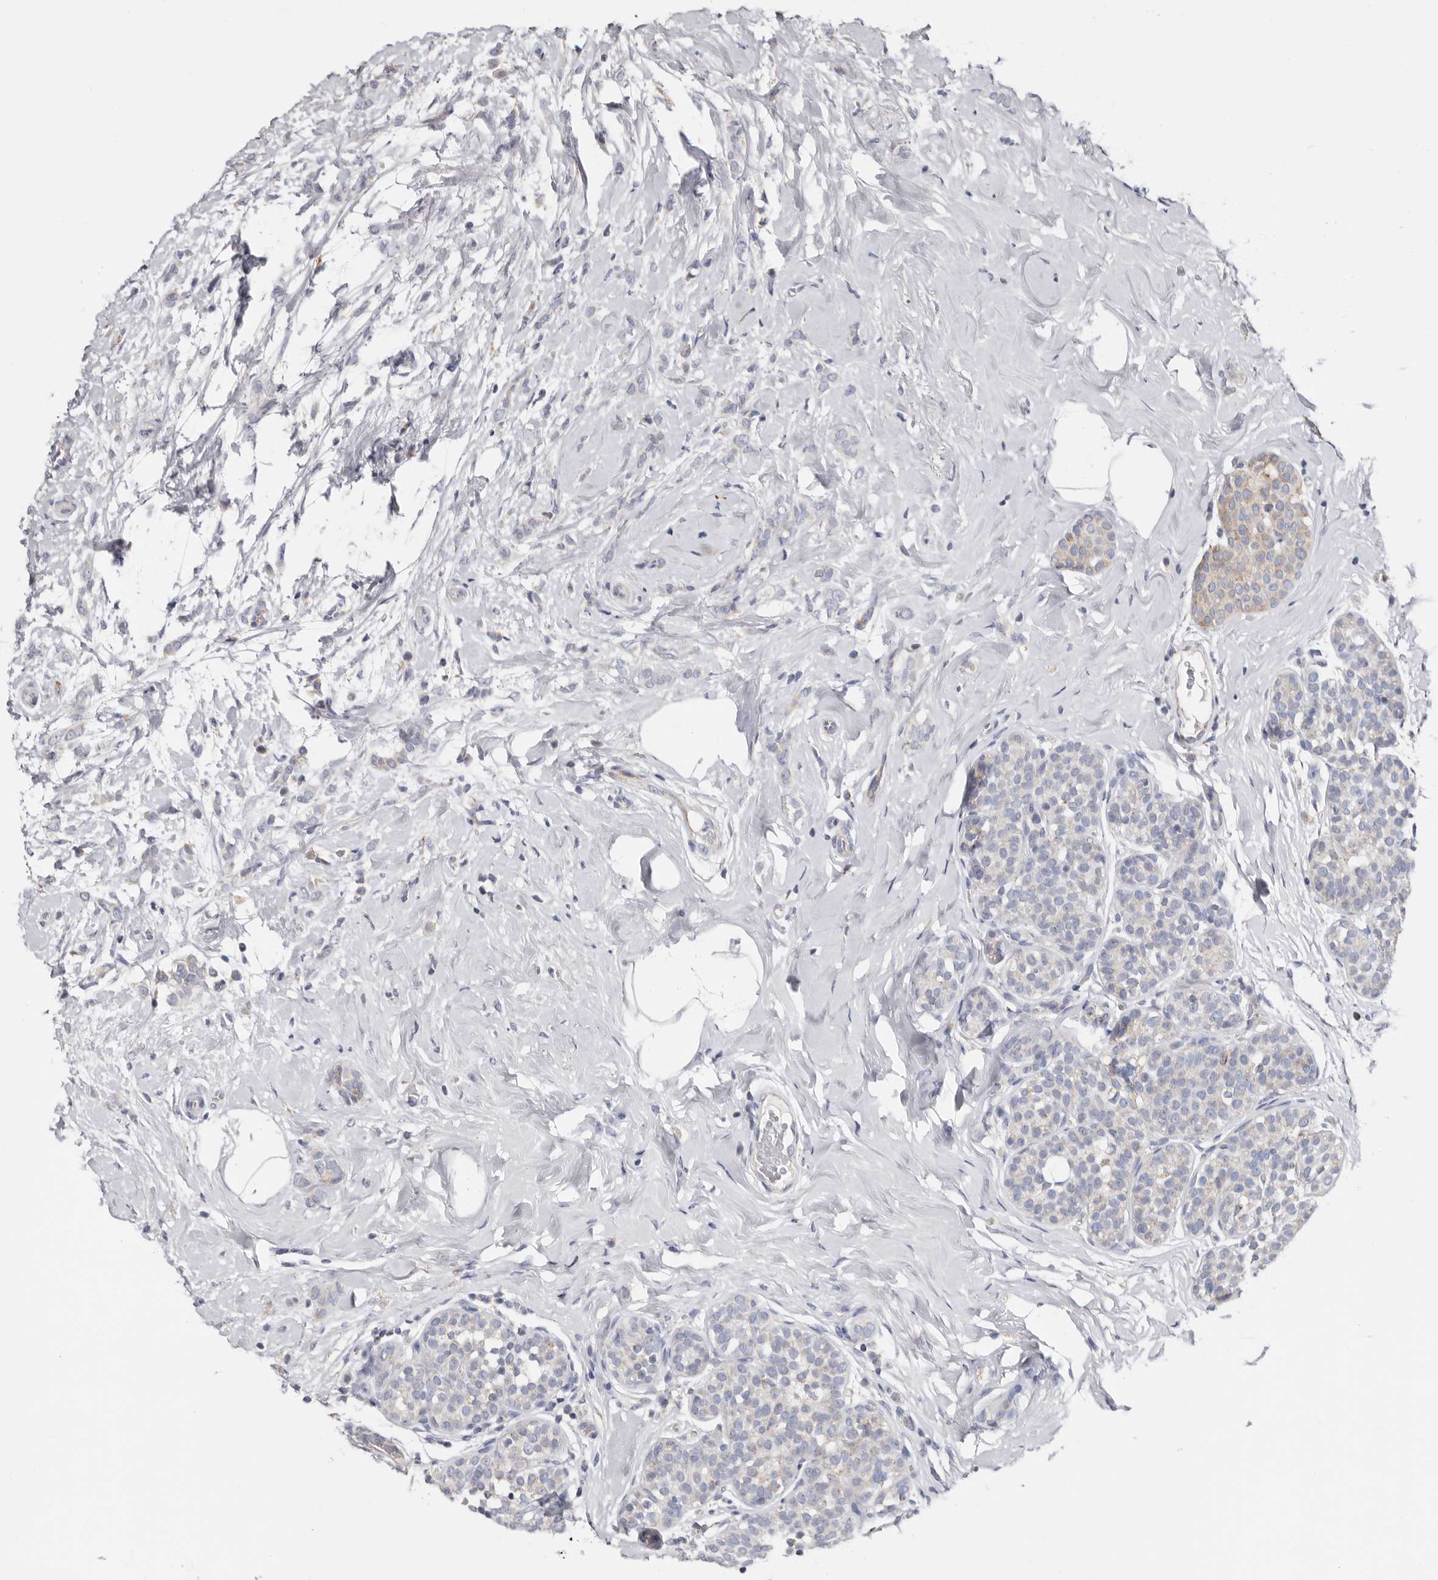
{"staining": {"intensity": "weak", "quantity": "<25%", "location": "cytoplasmic/membranous"}, "tissue": "breast cancer", "cell_type": "Tumor cells", "image_type": "cancer", "snomed": [{"axis": "morphology", "description": "Lobular carcinoma, in situ"}, {"axis": "morphology", "description": "Lobular carcinoma"}, {"axis": "topography", "description": "Breast"}], "caption": "DAB (3,3'-diaminobenzidine) immunohistochemical staining of human breast cancer reveals no significant staining in tumor cells.", "gene": "RSPO2", "patient": {"sex": "female", "age": 41}}